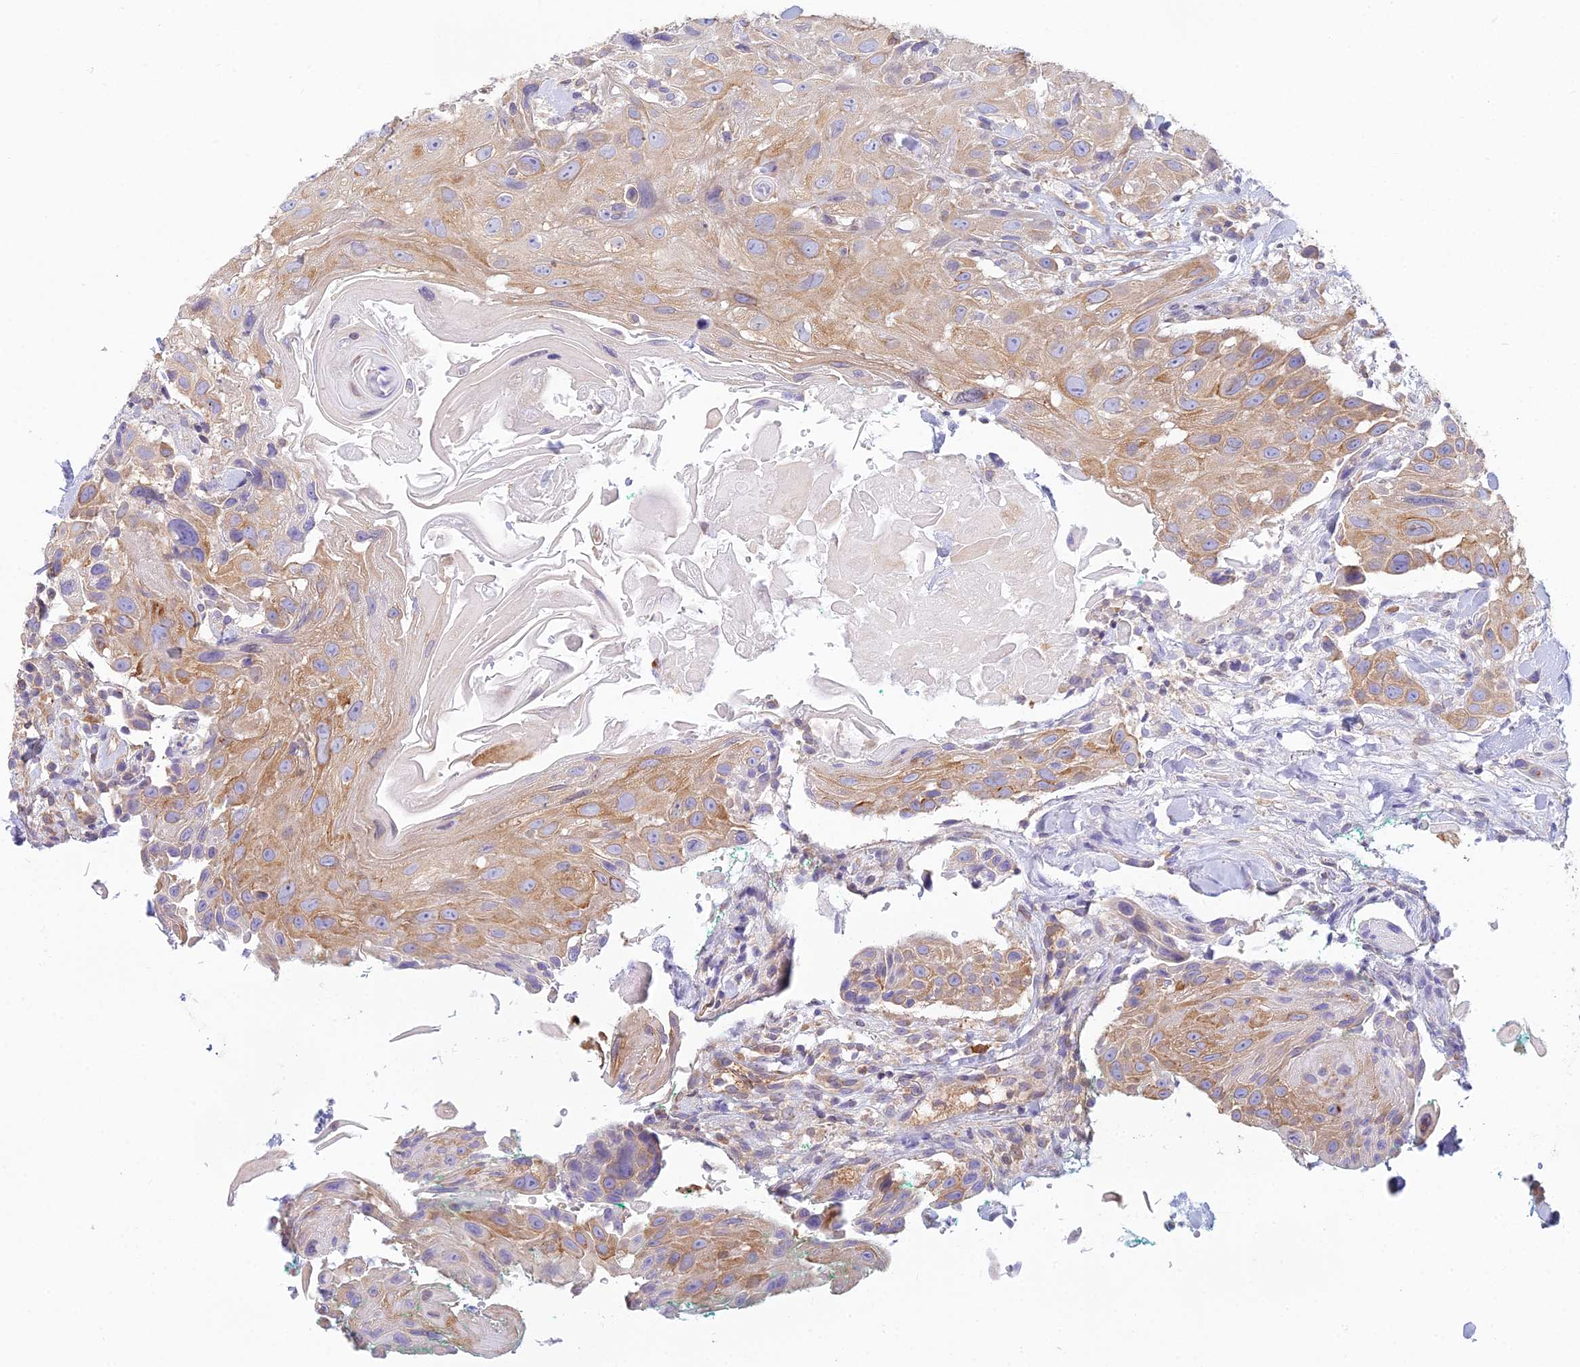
{"staining": {"intensity": "moderate", "quantity": ">75%", "location": "cytoplasmic/membranous"}, "tissue": "head and neck cancer", "cell_type": "Tumor cells", "image_type": "cancer", "snomed": [{"axis": "morphology", "description": "Squamous cell carcinoma, NOS"}, {"axis": "topography", "description": "Head-Neck"}], "caption": "Head and neck cancer stained with a brown dye exhibits moderate cytoplasmic/membranous positive positivity in about >75% of tumor cells.", "gene": "HM13", "patient": {"sex": "male", "age": 81}}